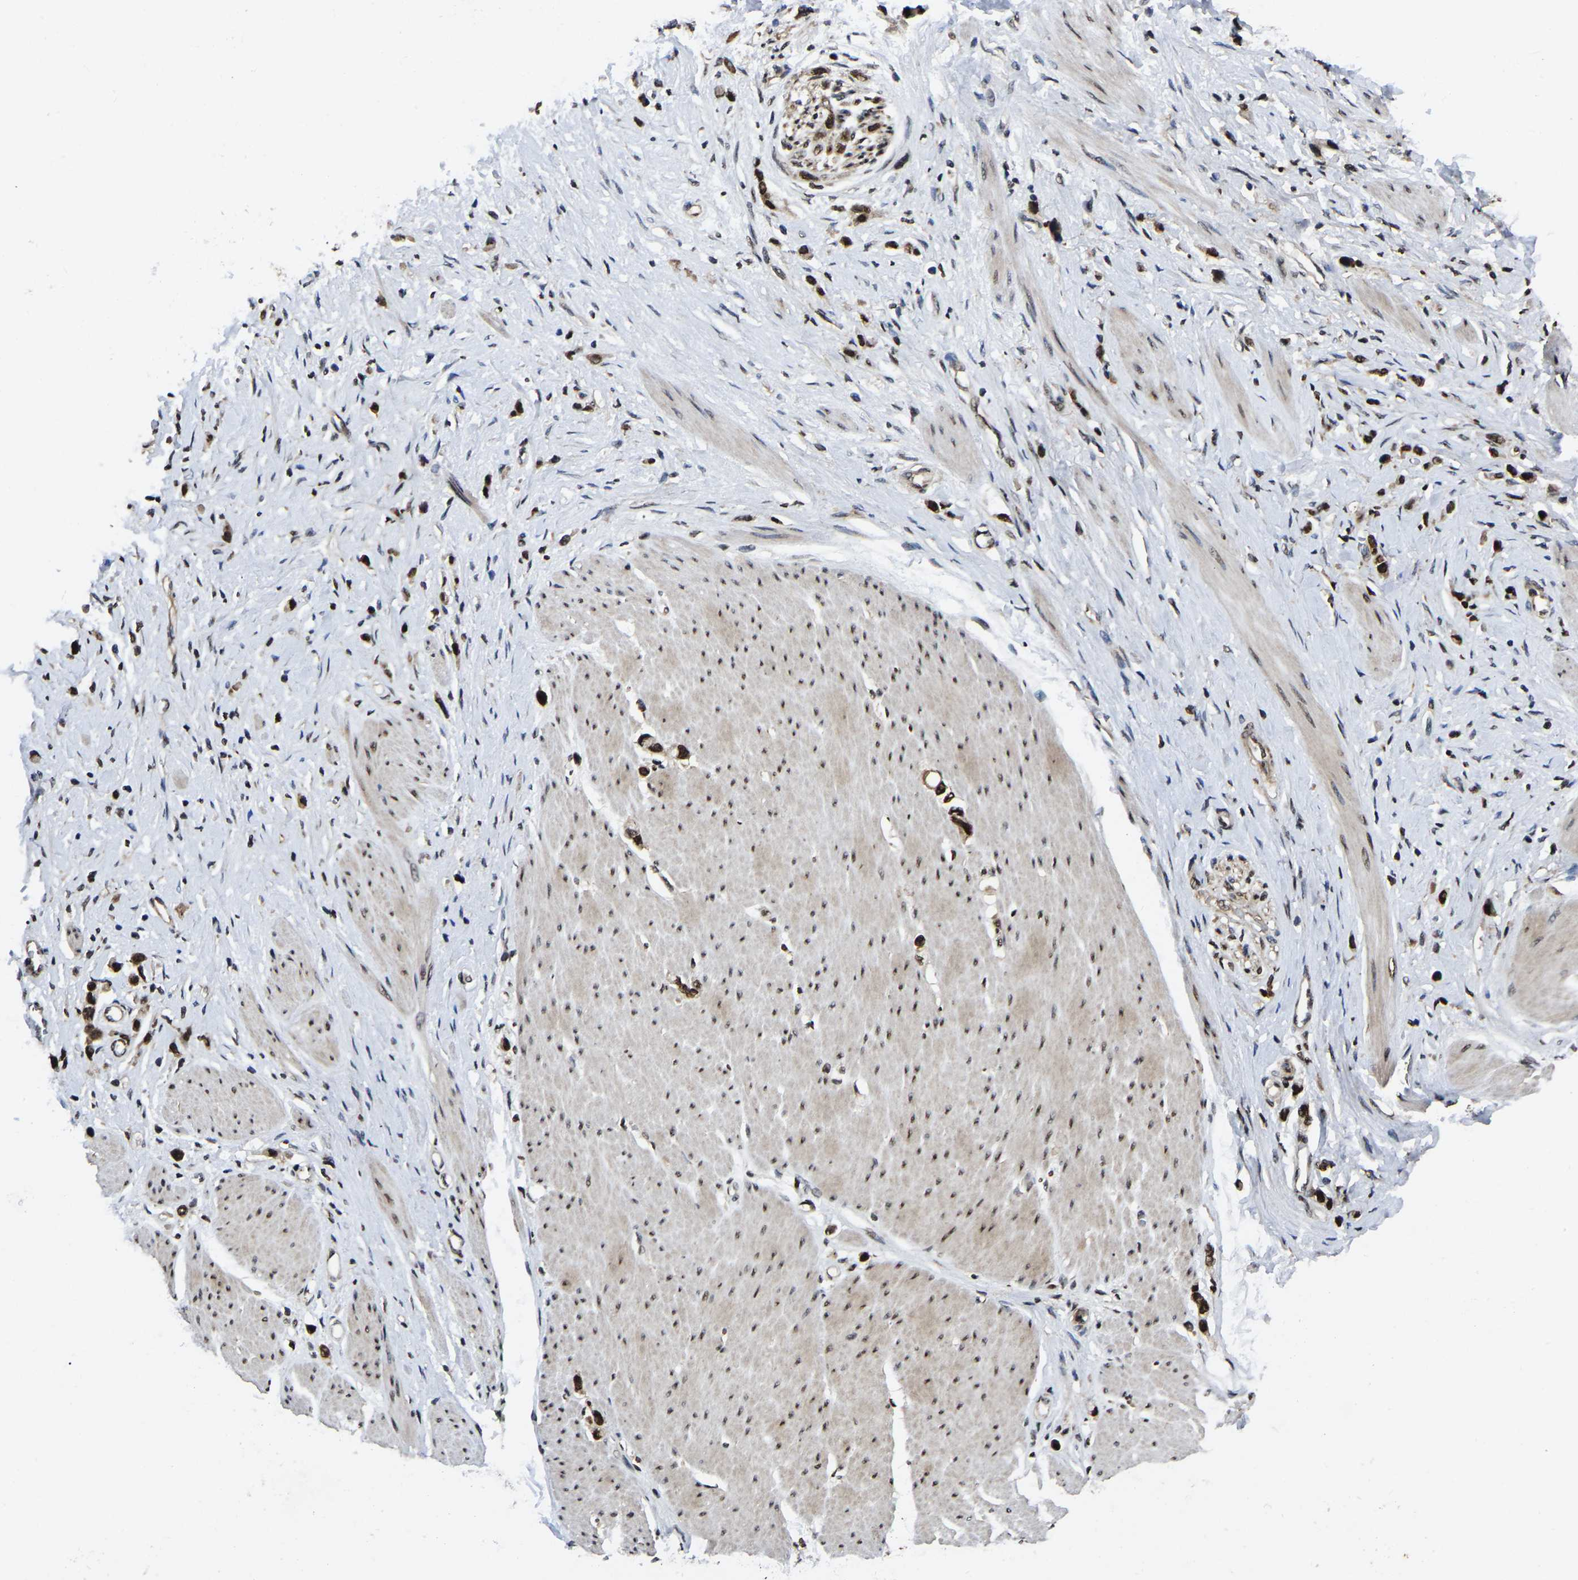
{"staining": {"intensity": "strong", "quantity": ">75%", "location": "nuclear"}, "tissue": "stomach cancer", "cell_type": "Tumor cells", "image_type": "cancer", "snomed": [{"axis": "morphology", "description": "Adenocarcinoma, NOS"}, {"axis": "topography", "description": "Stomach"}], "caption": "Protein staining of stomach cancer (adenocarcinoma) tissue displays strong nuclear expression in approximately >75% of tumor cells.", "gene": "TRIM35", "patient": {"sex": "female", "age": 65}}